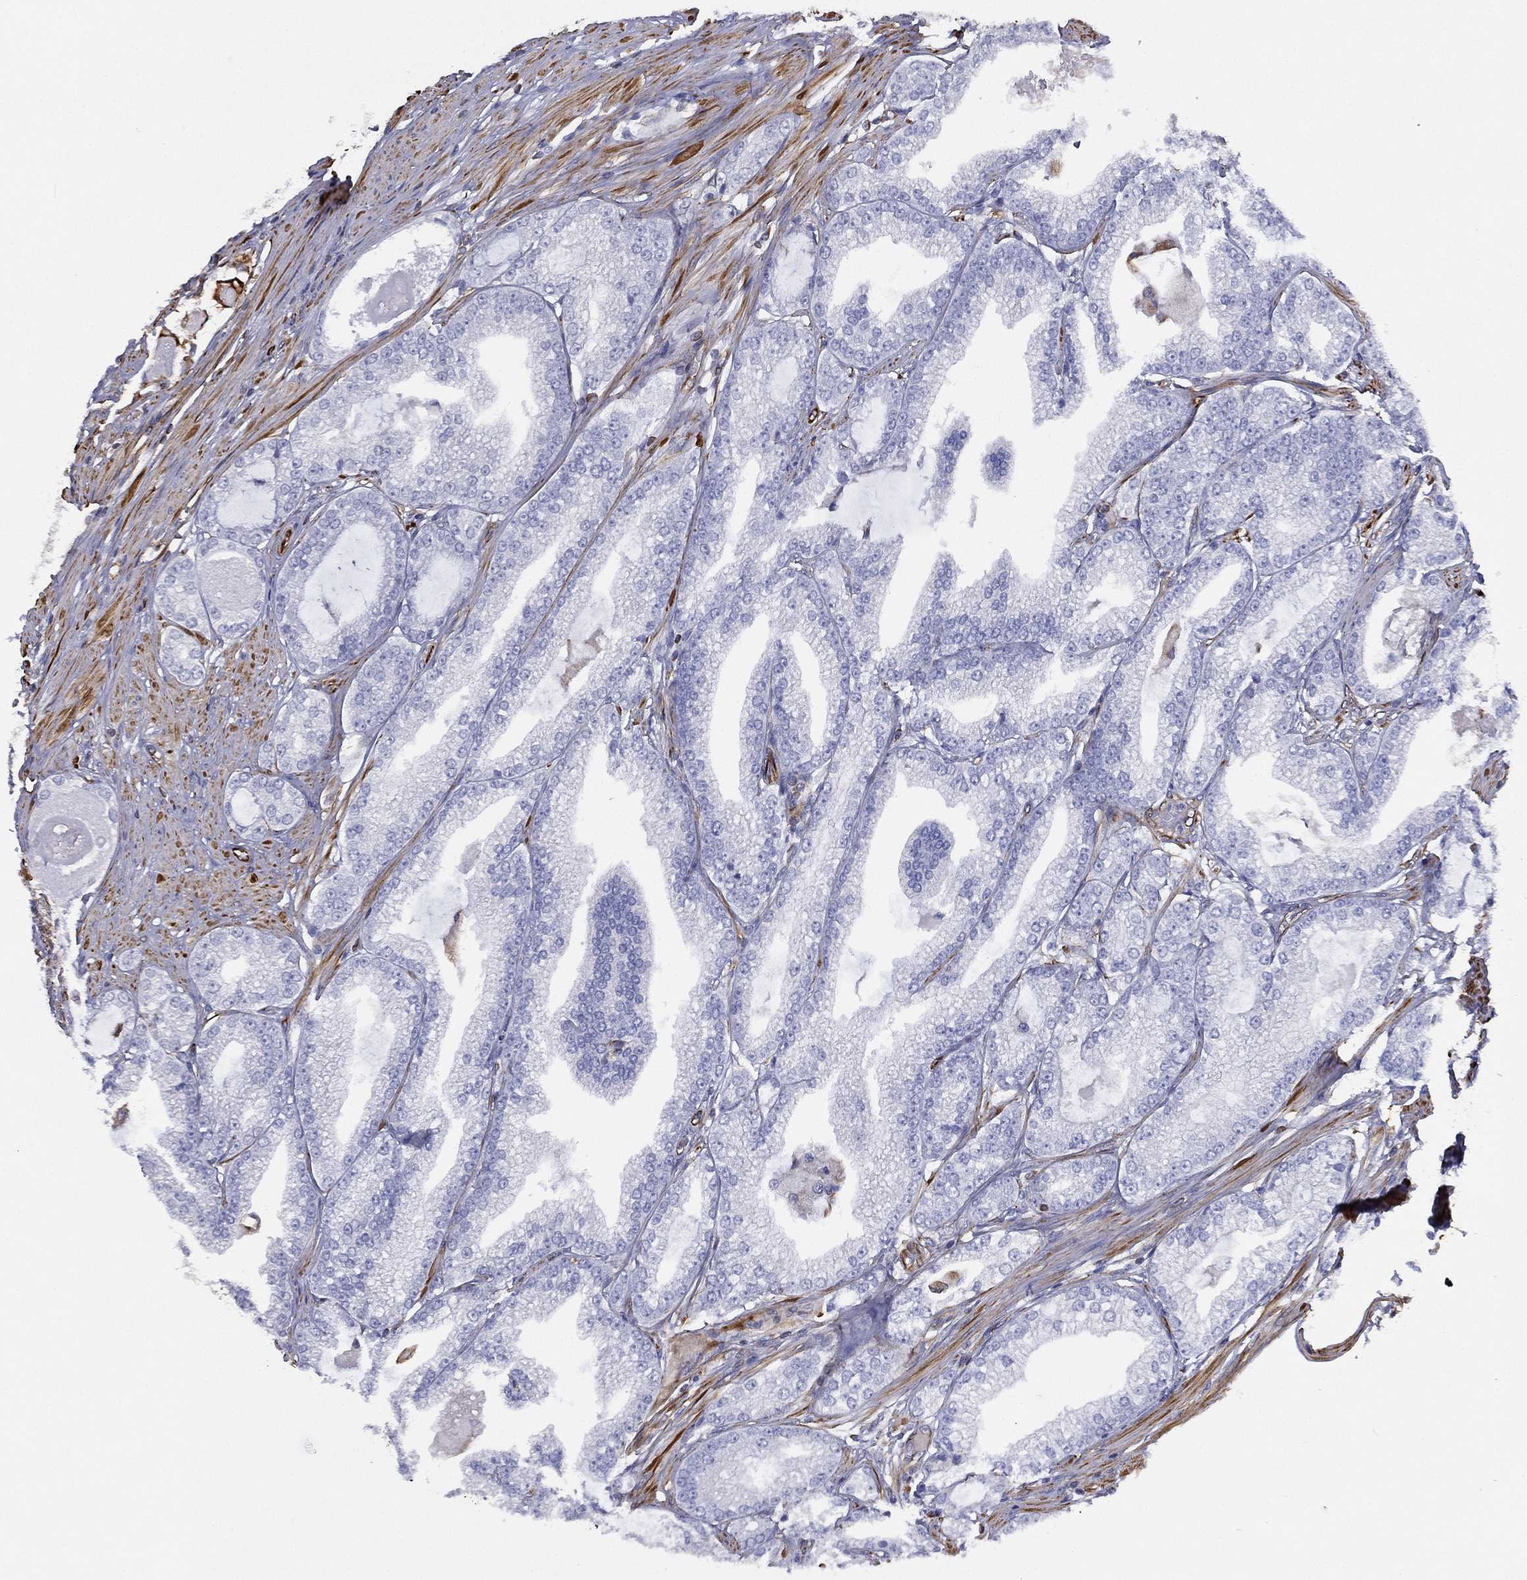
{"staining": {"intensity": "negative", "quantity": "none", "location": "none"}, "tissue": "prostate cancer", "cell_type": "Tumor cells", "image_type": "cancer", "snomed": [{"axis": "morphology", "description": "Adenocarcinoma, High grade"}, {"axis": "topography", "description": "Prostate and seminal vesicle, NOS"}], "caption": "Immunohistochemistry (IHC) histopathology image of neoplastic tissue: human adenocarcinoma (high-grade) (prostate) stained with DAB (3,3'-diaminobenzidine) displays no significant protein positivity in tumor cells. (Brightfield microscopy of DAB IHC at high magnification).", "gene": "MAS1", "patient": {"sex": "male", "age": 62}}